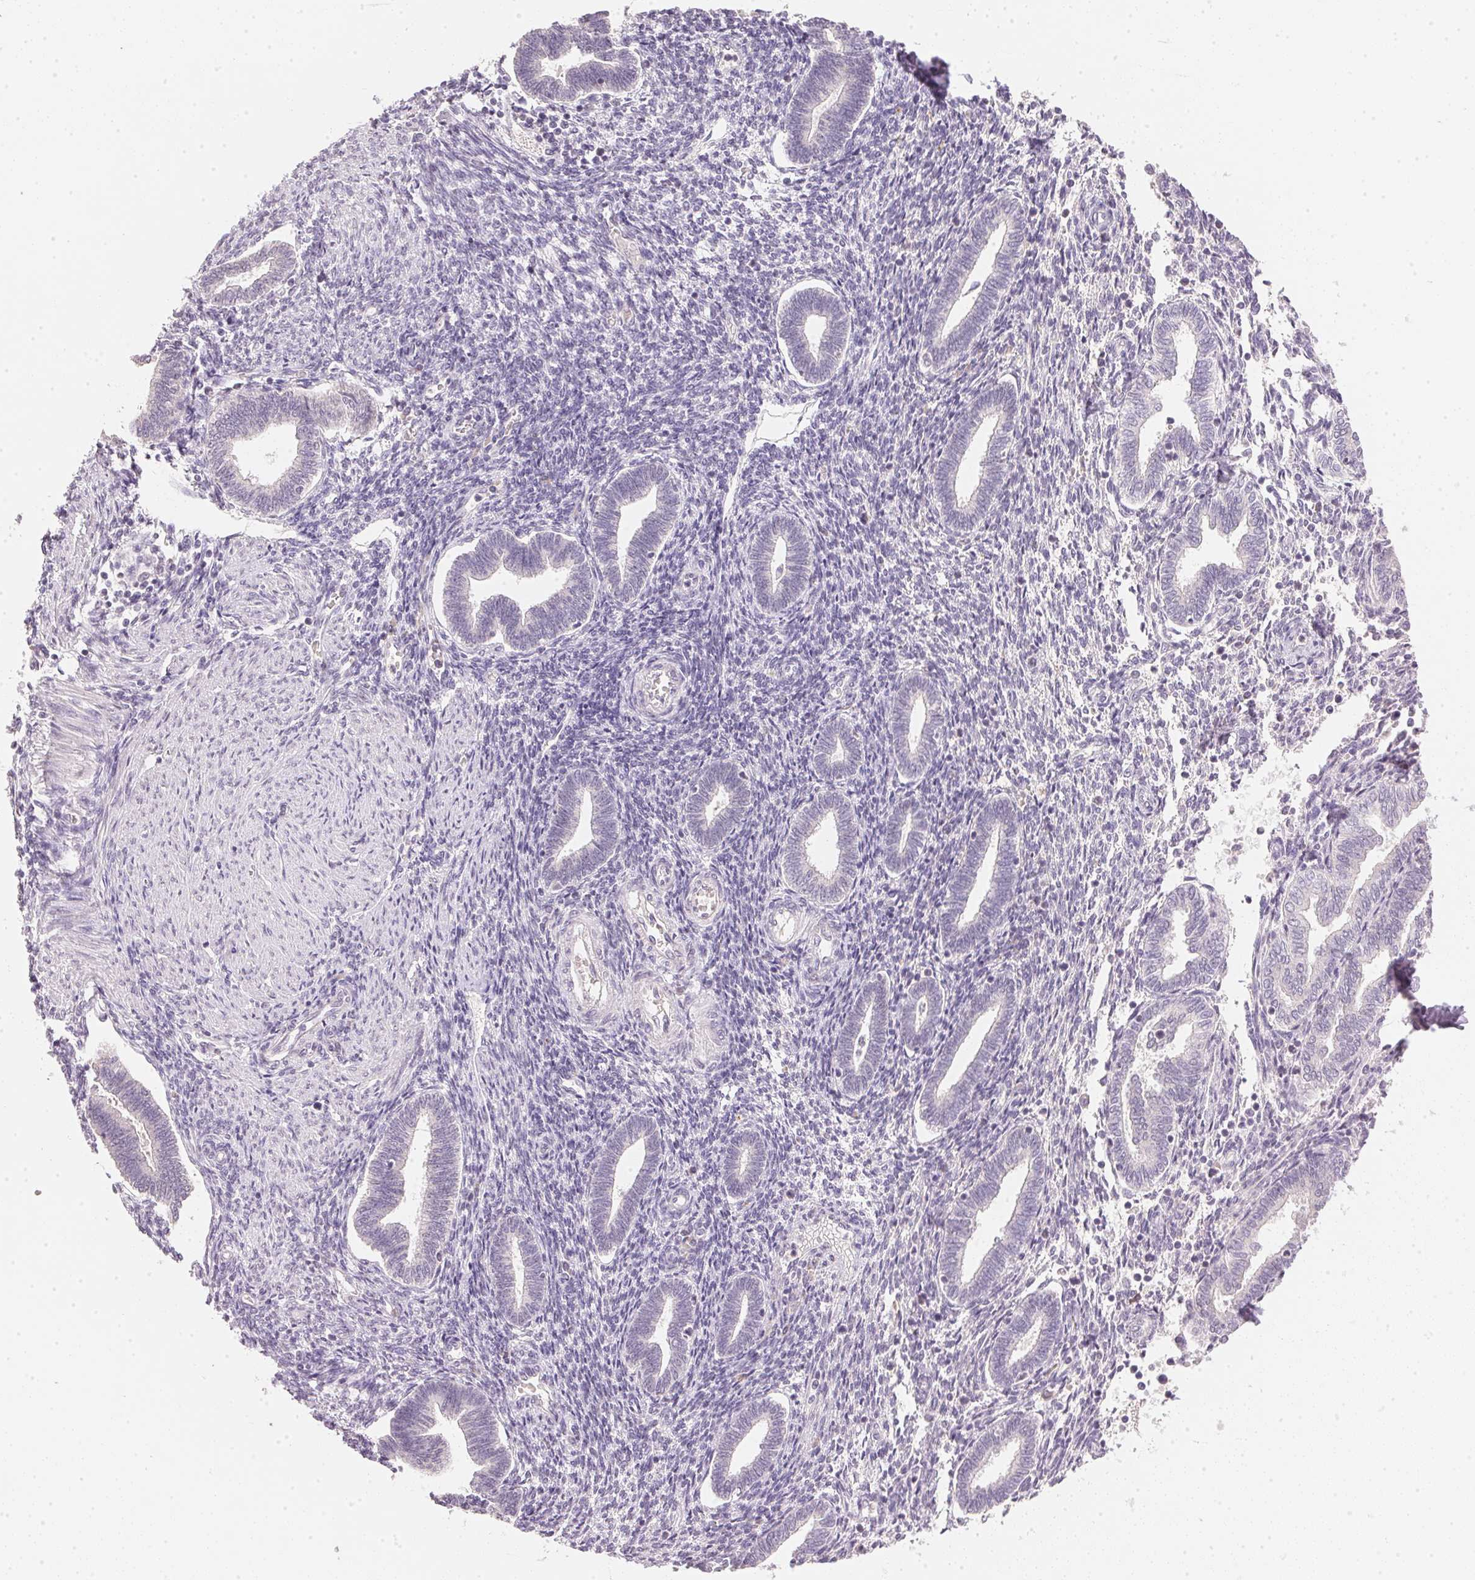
{"staining": {"intensity": "negative", "quantity": "none", "location": "none"}, "tissue": "endometrium", "cell_type": "Cells in endometrial stroma", "image_type": "normal", "snomed": [{"axis": "morphology", "description": "Normal tissue, NOS"}, {"axis": "topography", "description": "Endometrium"}], "caption": "Endometrium stained for a protein using IHC reveals no positivity cells in endometrial stroma.", "gene": "DHCR24", "patient": {"sex": "female", "age": 42}}